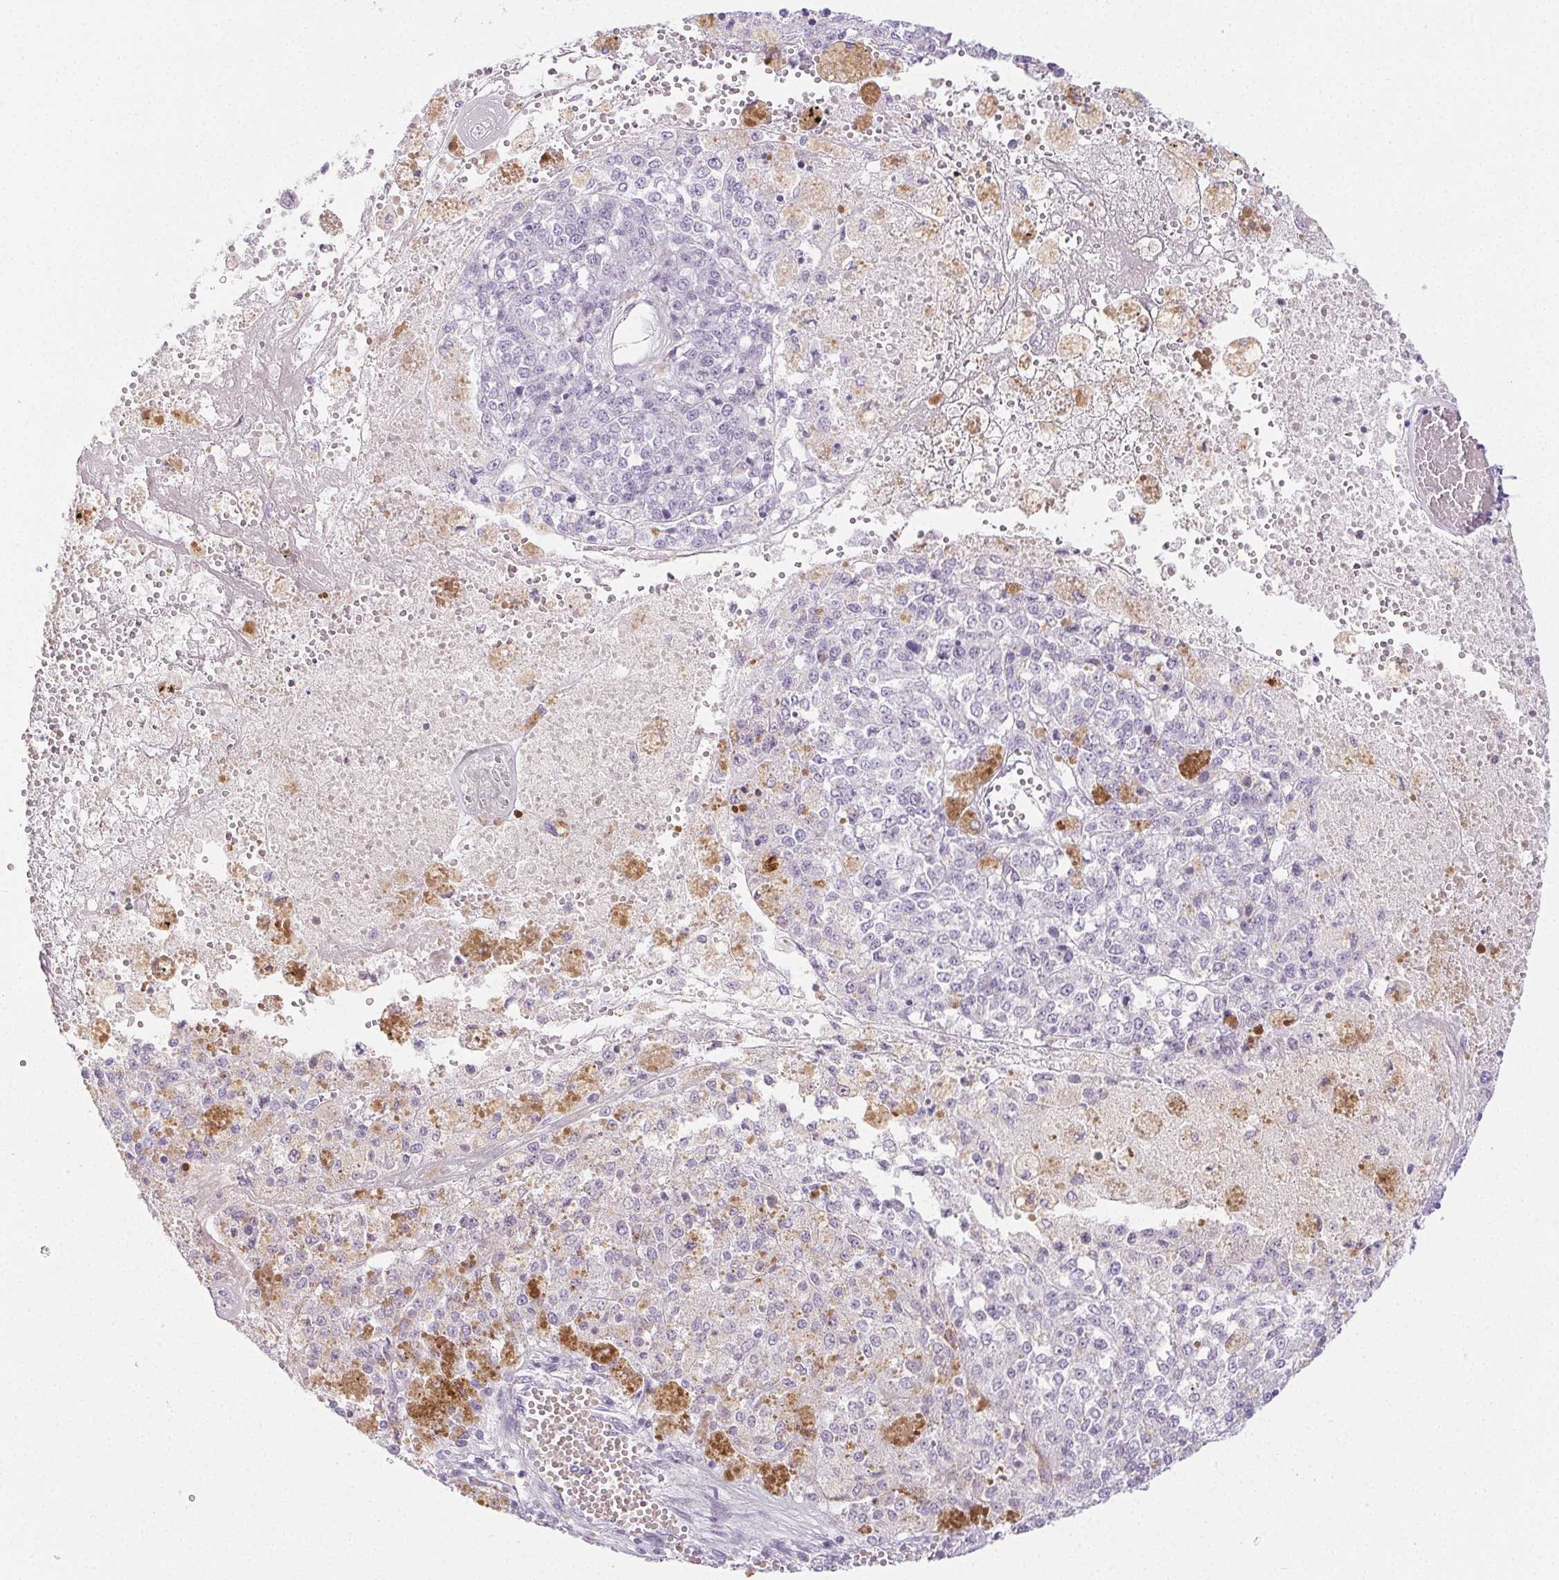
{"staining": {"intensity": "negative", "quantity": "none", "location": "none"}, "tissue": "melanoma", "cell_type": "Tumor cells", "image_type": "cancer", "snomed": [{"axis": "morphology", "description": "Malignant melanoma, Metastatic site"}, {"axis": "topography", "description": "Lymph node"}], "caption": "This is a histopathology image of IHC staining of malignant melanoma (metastatic site), which shows no expression in tumor cells.", "gene": "PI3", "patient": {"sex": "female", "age": 64}}